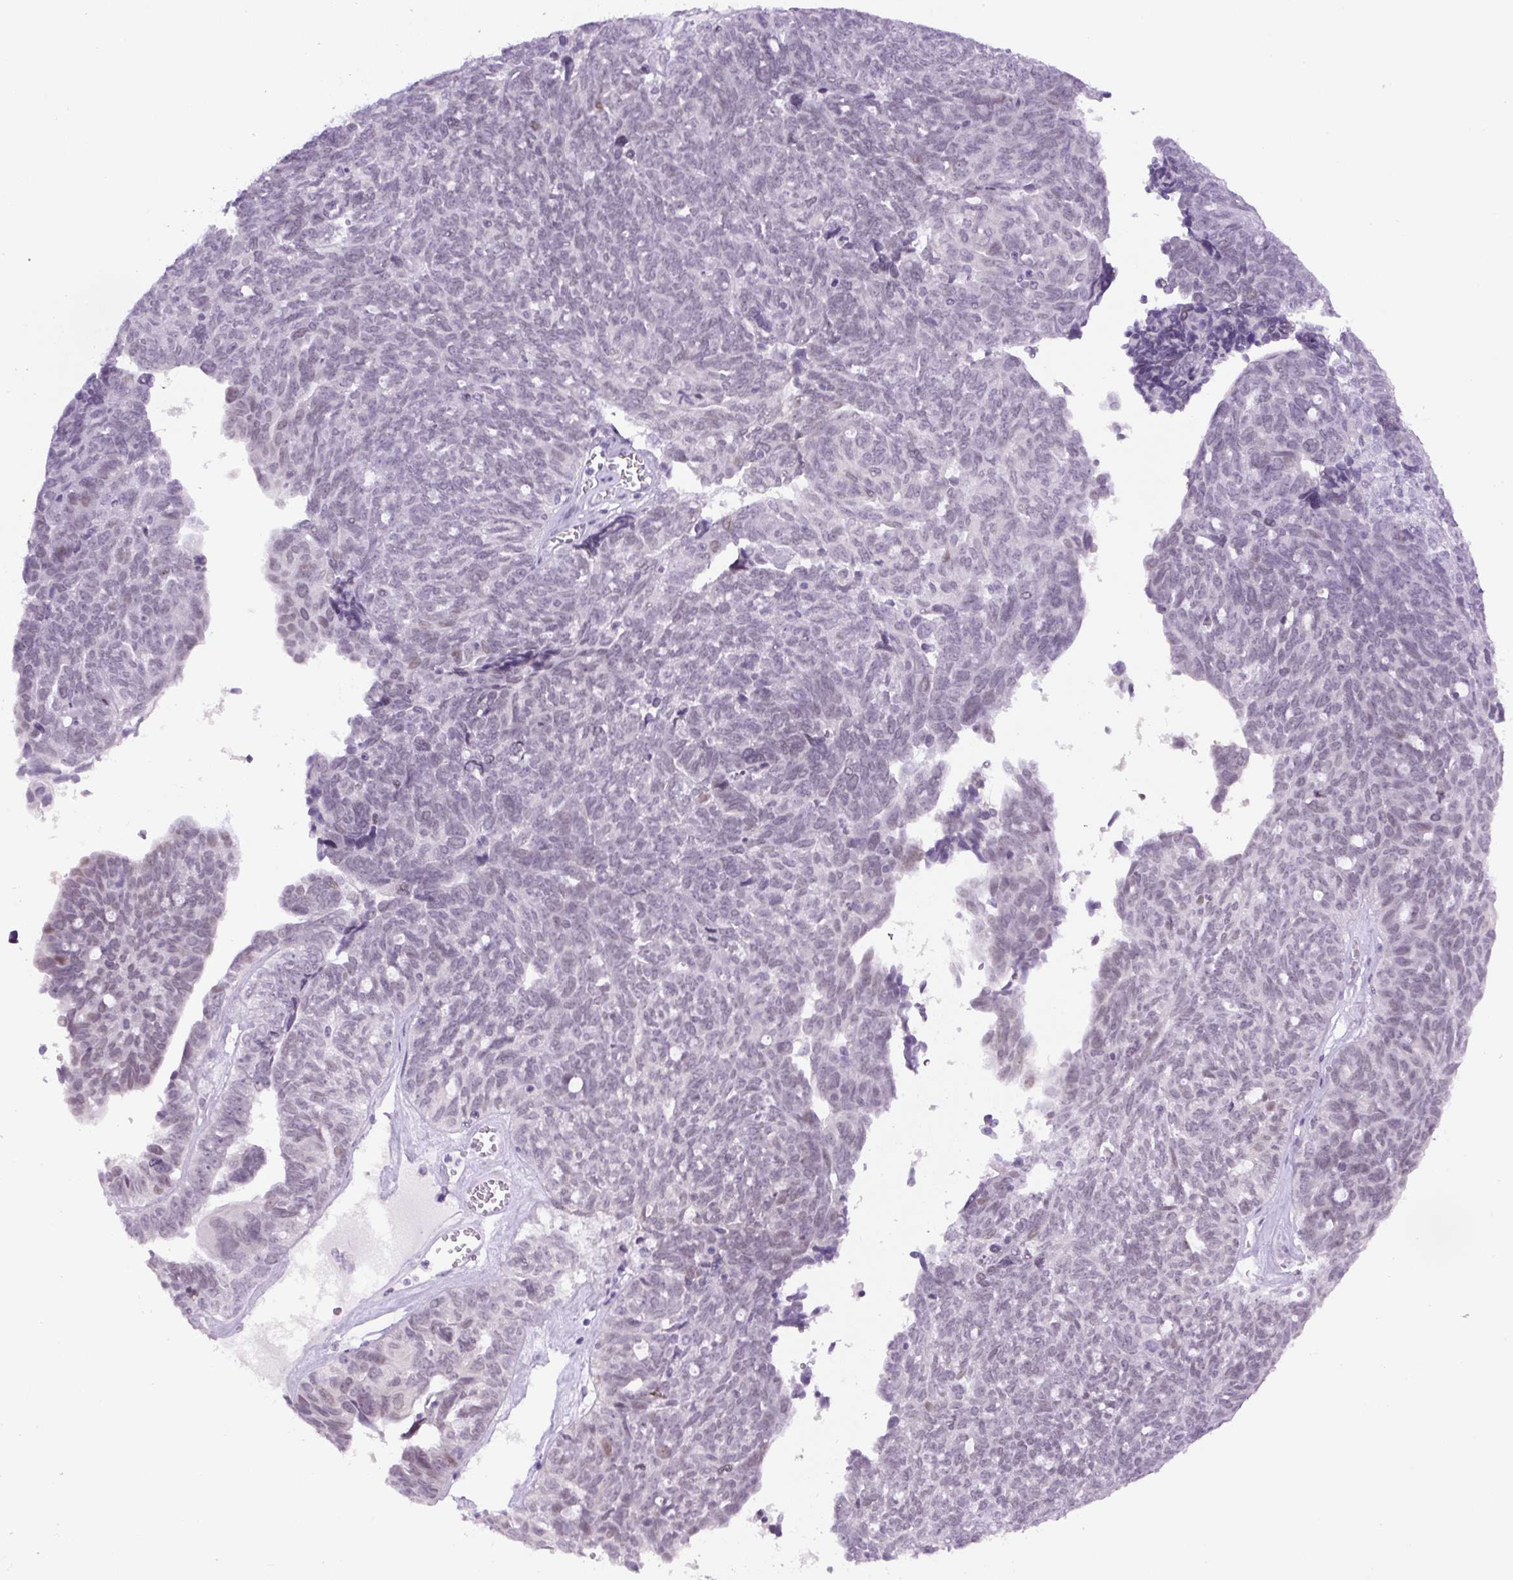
{"staining": {"intensity": "negative", "quantity": "none", "location": "none"}, "tissue": "ovarian cancer", "cell_type": "Tumor cells", "image_type": "cancer", "snomed": [{"axis": "morphology", "description": "Cystadenocarcinoma, serous, NOS"}, {"axis": "topography", "description": "Ovary"}], "caption": "Tumor cells are negative for protein expression in human ovarian cancer (serous cystadenocarcinoma).", "gene": "RHBDD2", "patient": {"sex": "female", "age": 79}}